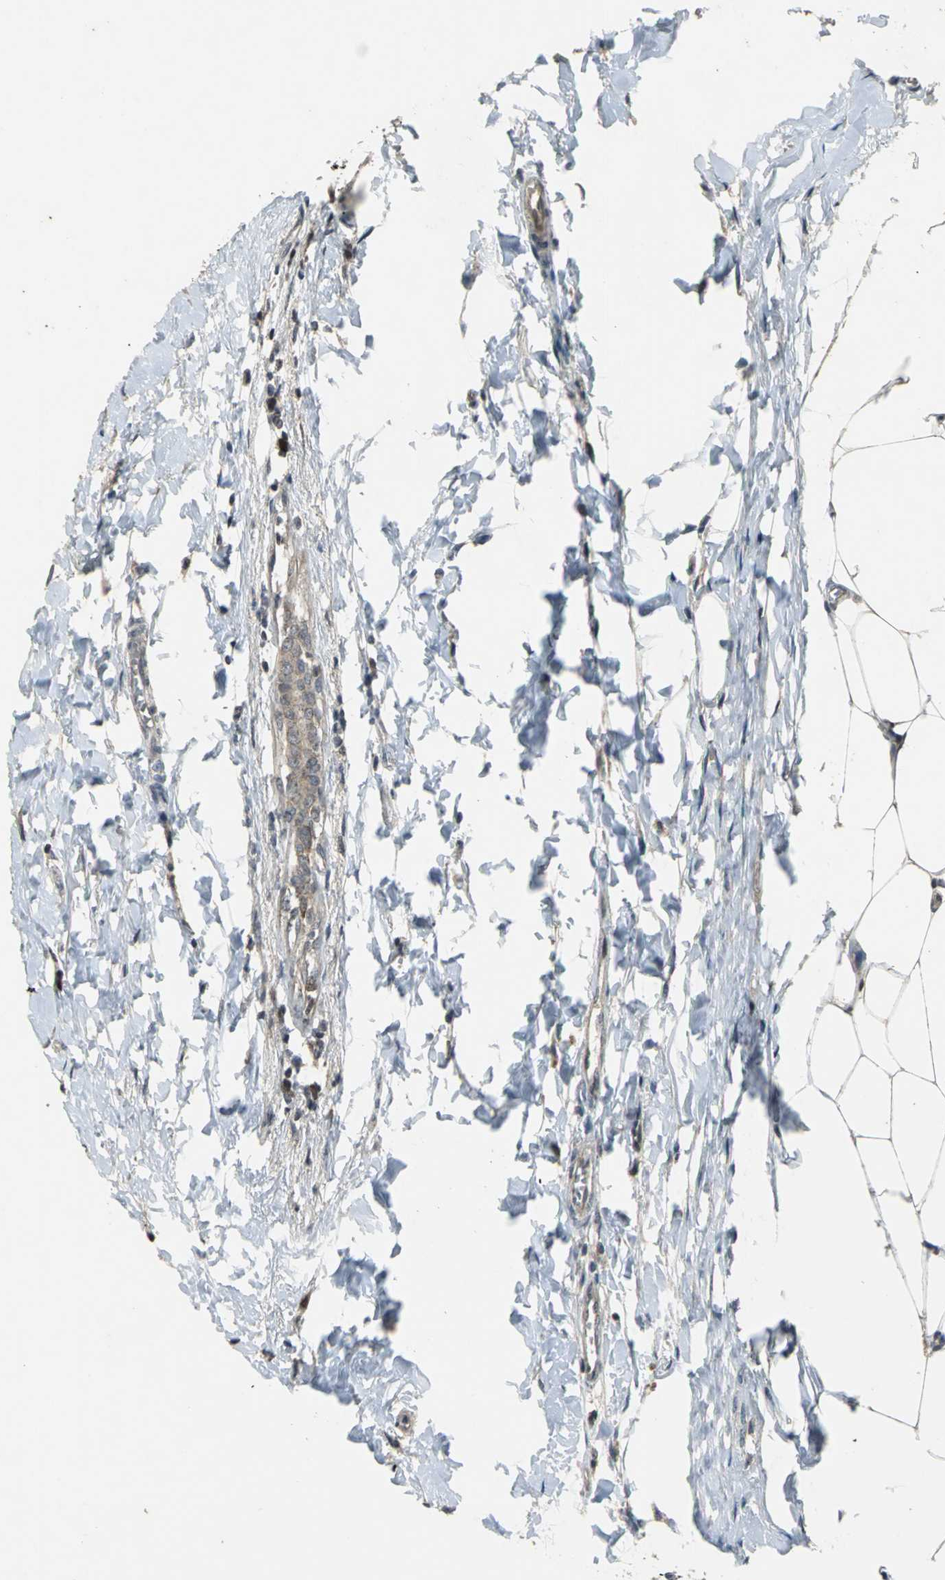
{"staining": {"intensity": "moderate", "quantity": ">75%", "location": "cytoplasmic/membranous"}, "tissue": "breast cancer", "cell_type": "Tumor cells", "image_type": "cancer", "snomed": [{"axis": "morphology", "description": "Duct carcinoma"}, {"axis": "topography", "description": "Breast"}], "caption": "High-power microscopy captured an immunohistochemistry (IHC) photomicrograph of breast invasive ductal carcinoma, revealing moderate cytoplasmic/membranous positivity in approximately >75% of tumor cells.", "gene": "JADE3", "patient": {"sex": "female", "age": 50}}